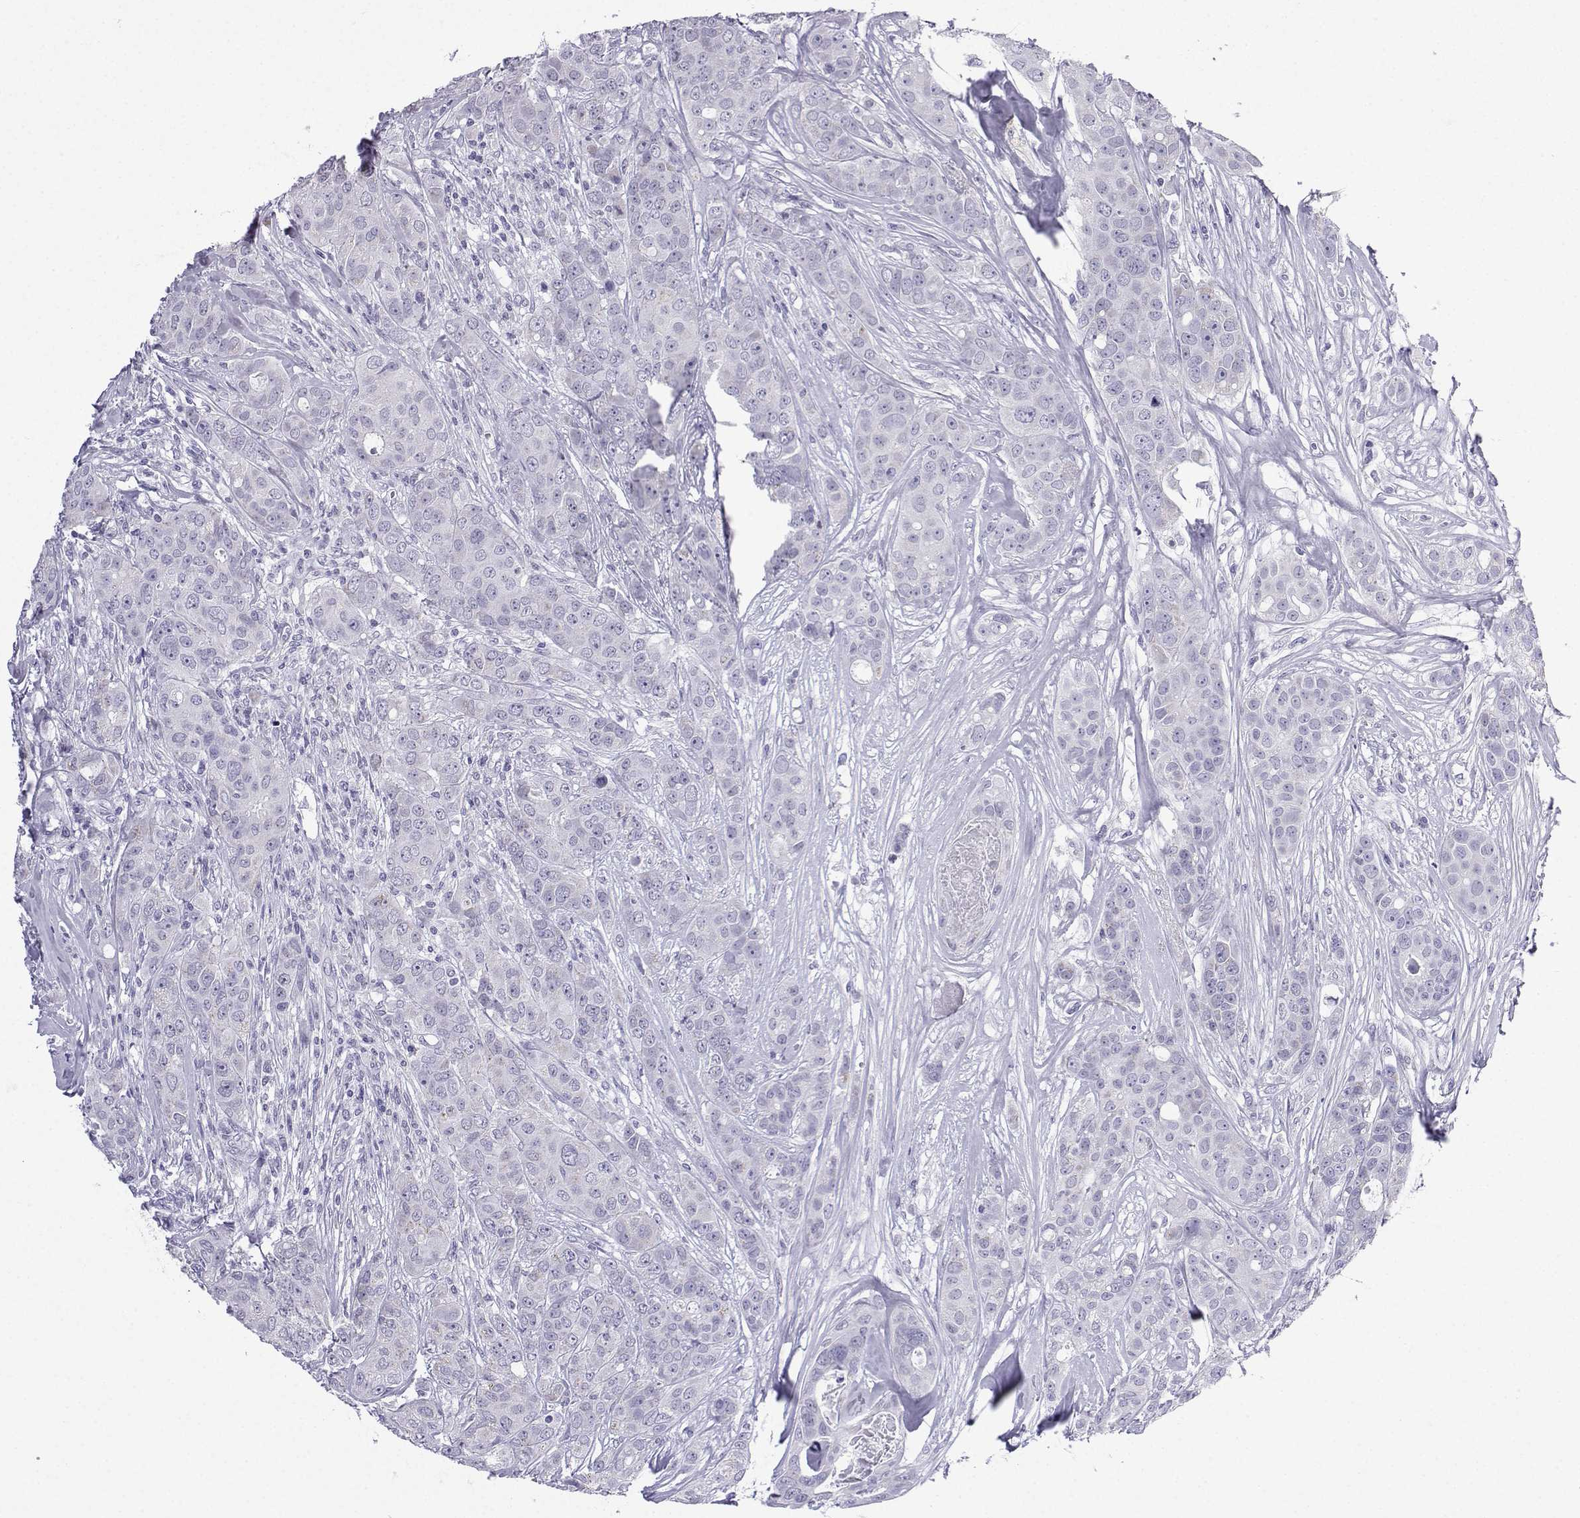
{"staining": {"intensity": "negative", "quantity": "none", "location": "none"}, "tissue": "breast cancer", "cell_type": "Tumor cells", "image_type": "cancer", "snomed": [{"axis": "morphology", "description": "Duct carcinoma"}, {"axis": "topography", "description": "Breast"}], "caption": "Tumor cells are negative for protein expression in human invasive ductal carcinoma (breast).", "gene": "ACRBP", "patient": {"sex": "female", "age": 43}}